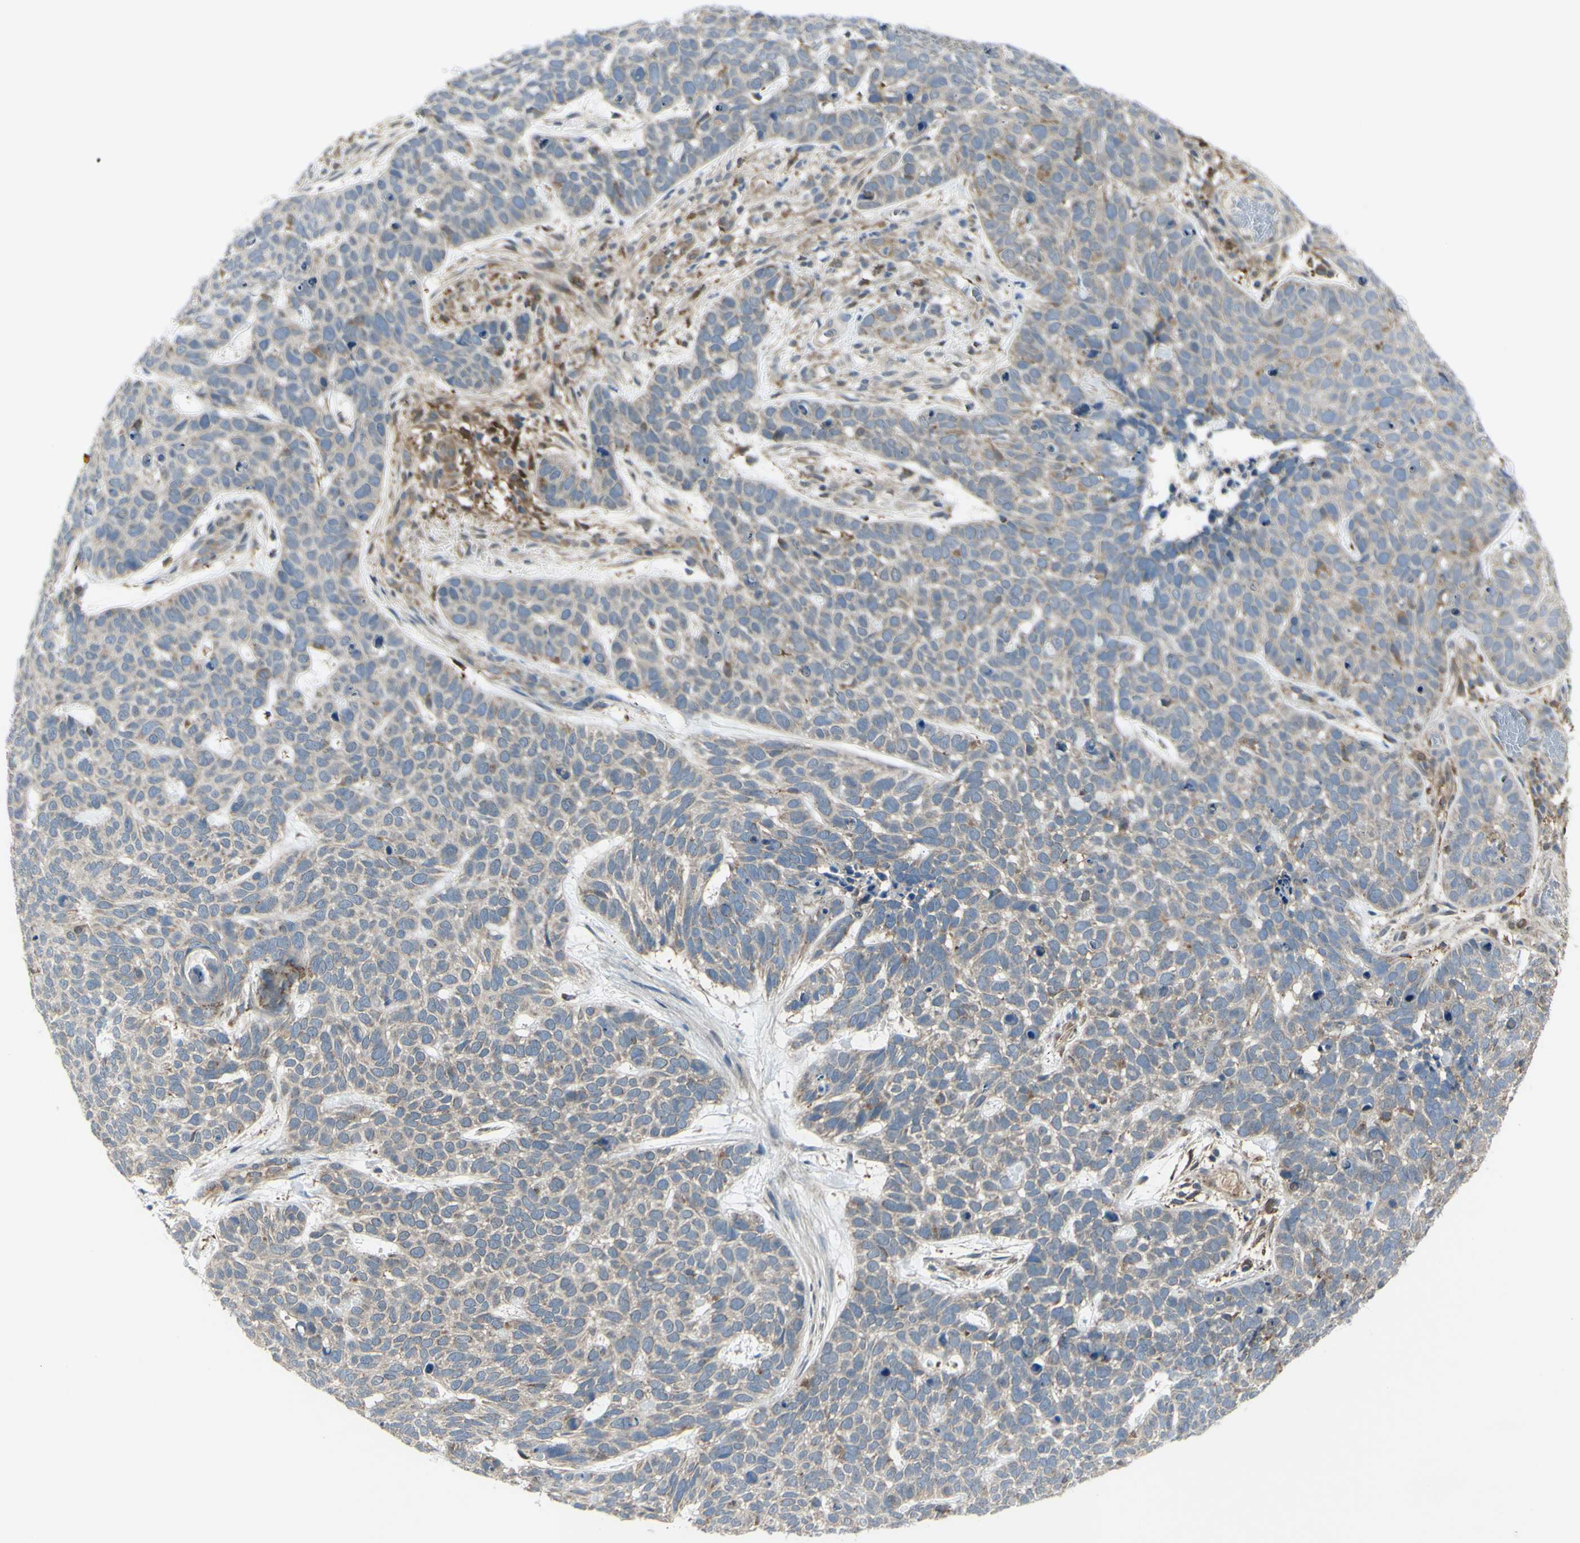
{"staining": {"intensity": "weak", "quantity": "<25%", "location": "cytoplasmic/membranous"}, "tissue": "skin cancer", "cell_type": "Tumor cells", "image_type": "cancer", "snomed": [{"axis": "morphology", "description": "Basal cell carcinoma"}, {"axis": "topography", "description": "Skin"}], "caption": "Skin basal cell carcinoma was stained to show a protein in brown. There is no significant positivity in tumor cells.", "gene": "IGSF9B", "patient": {"sex": "male", "age": 87}}